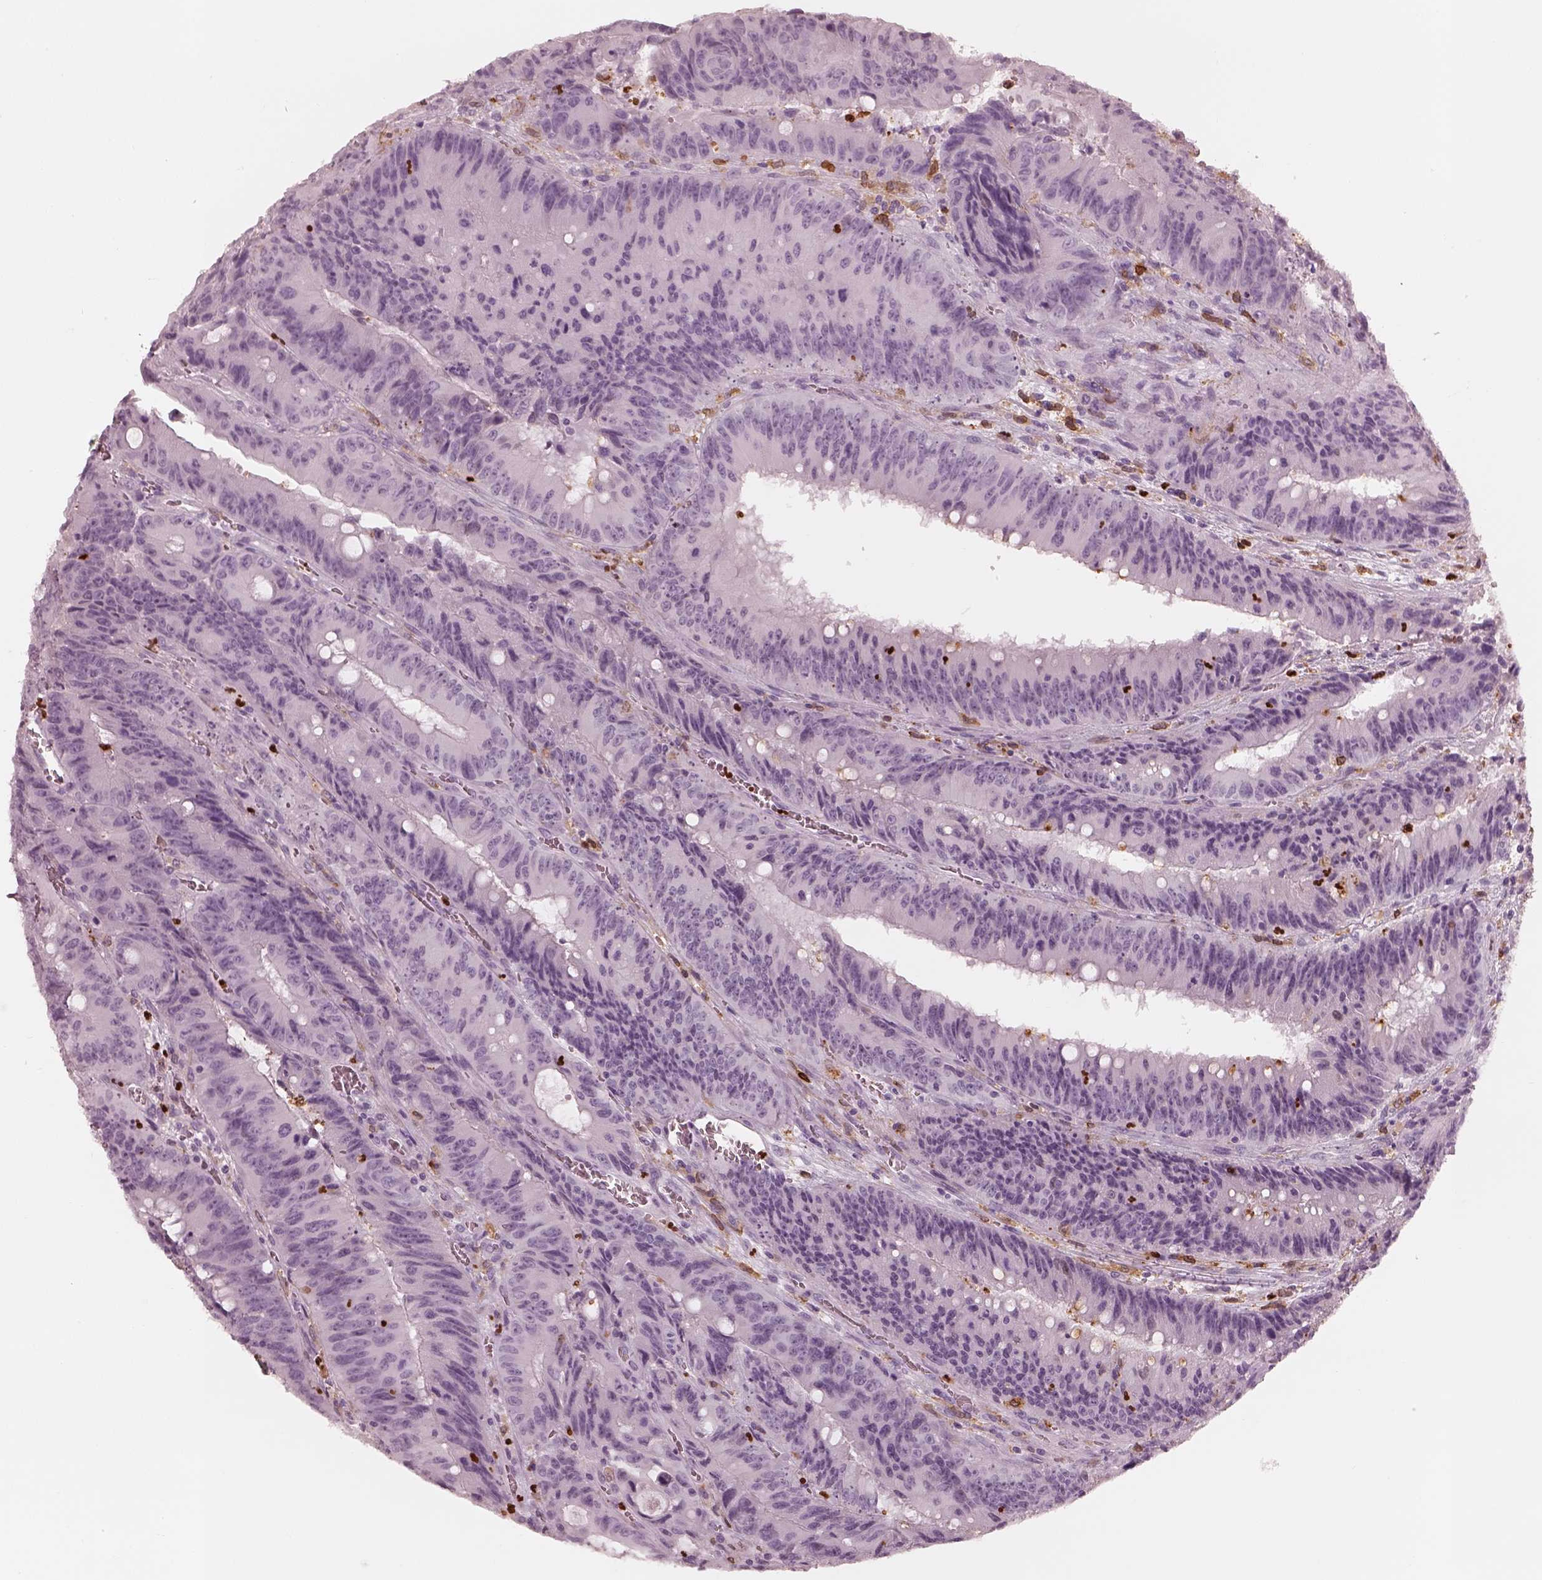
{"staining": {"intensity": "moderate", "quantity": "<25%", "location": "cytoplasmic/membranous"}, "tissue": "colorectal cancer", "cell_type": "Tumor cells", "image_type": "cancer", "snomed": [{"axis": "morphology", "description": "Adenocarcinoma, NOS"}, {"axis": "topography", "description": "Rectum"}], "caption": "Tumor cells reveal low levels of moderate cytoplasmic/membranous staining in about <25% of cells in colorectal cancer.", "gene": "ALOX5", "patient": {"sex": "female", "age": 72}}